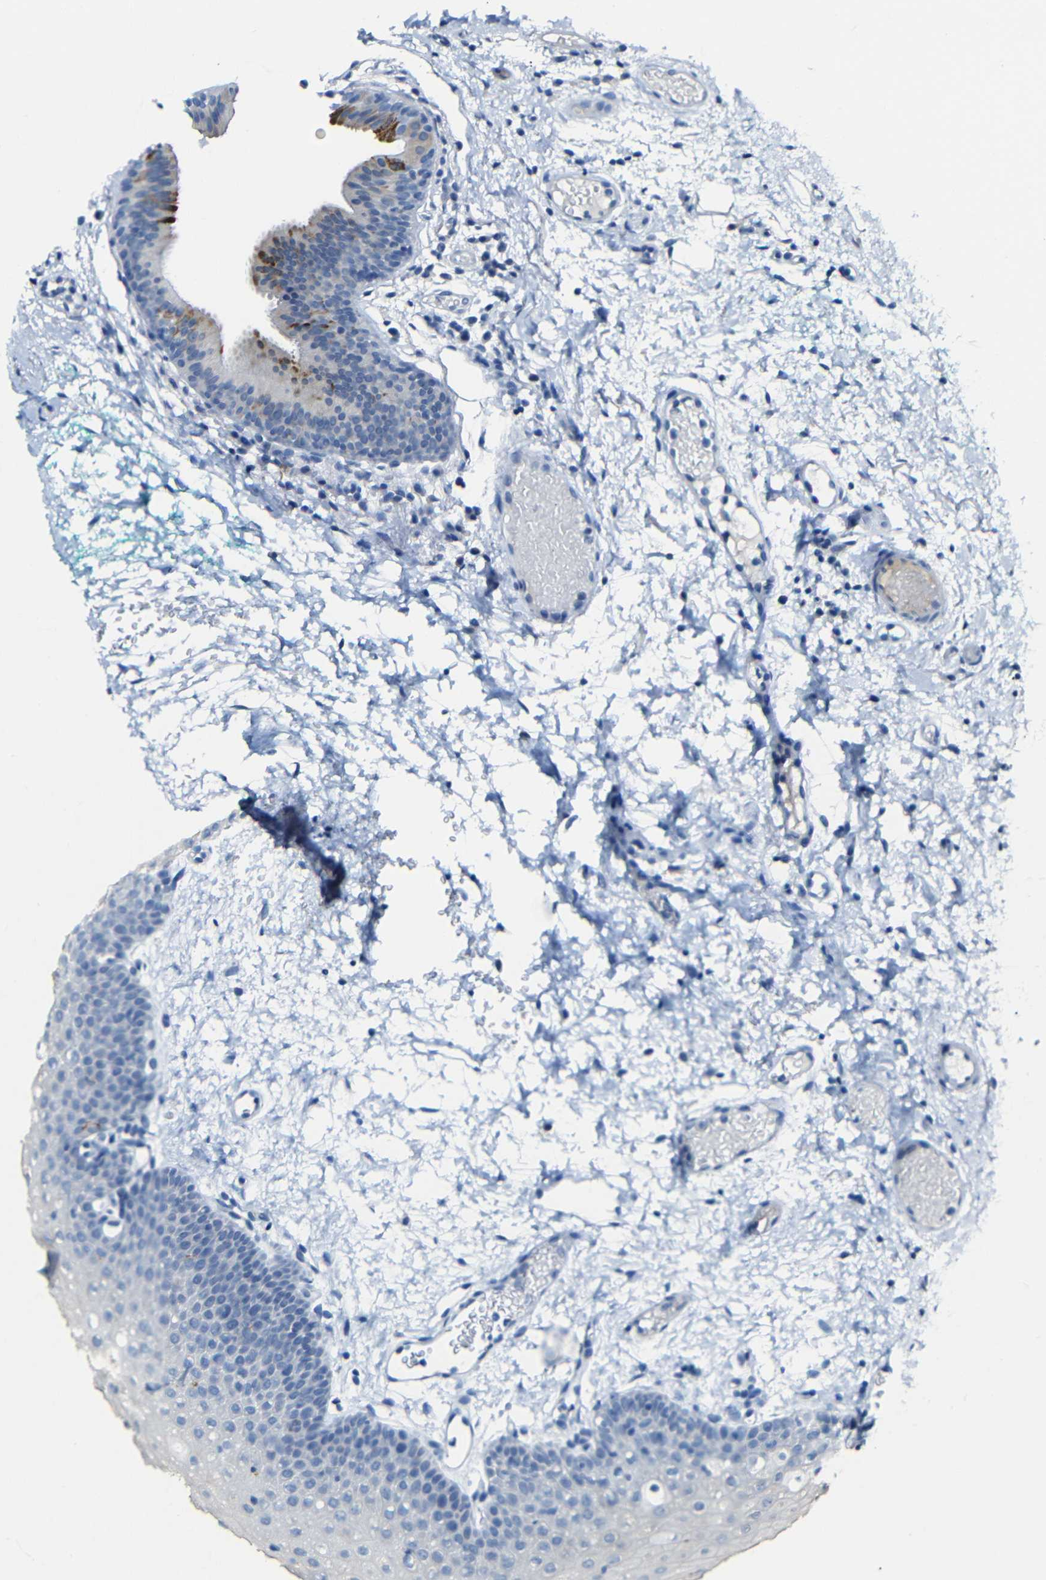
{"staining": {"intensity": "negative", "quantity": "none", "location": "none"}, "tissue": "oral mucosa", "cell_type": "Squamous epithelial cells", "image_type": "normal", "snomed": [{"axis": "morphology", "description": "Normal tissue, NOS"}, {"axis": "morphology", "description": "Squamous cell carcinoma, NOS"}, {"axis": "topography", "description": "Oral tissue"}, {"axis": "topography", "description": "Salivary gland"}, {"axis": "topography", "description": "Head-Neck"}], "caption": "IHC photomicrograph of unremarkable oral mucosa: oral mucosa stained with DAB (3,3'-diaminobenzidine) shows no significant protein staining in squamous epithelial cells.", "gene": "C15orf48", "patient": {"sex": "female", "age": 62}}